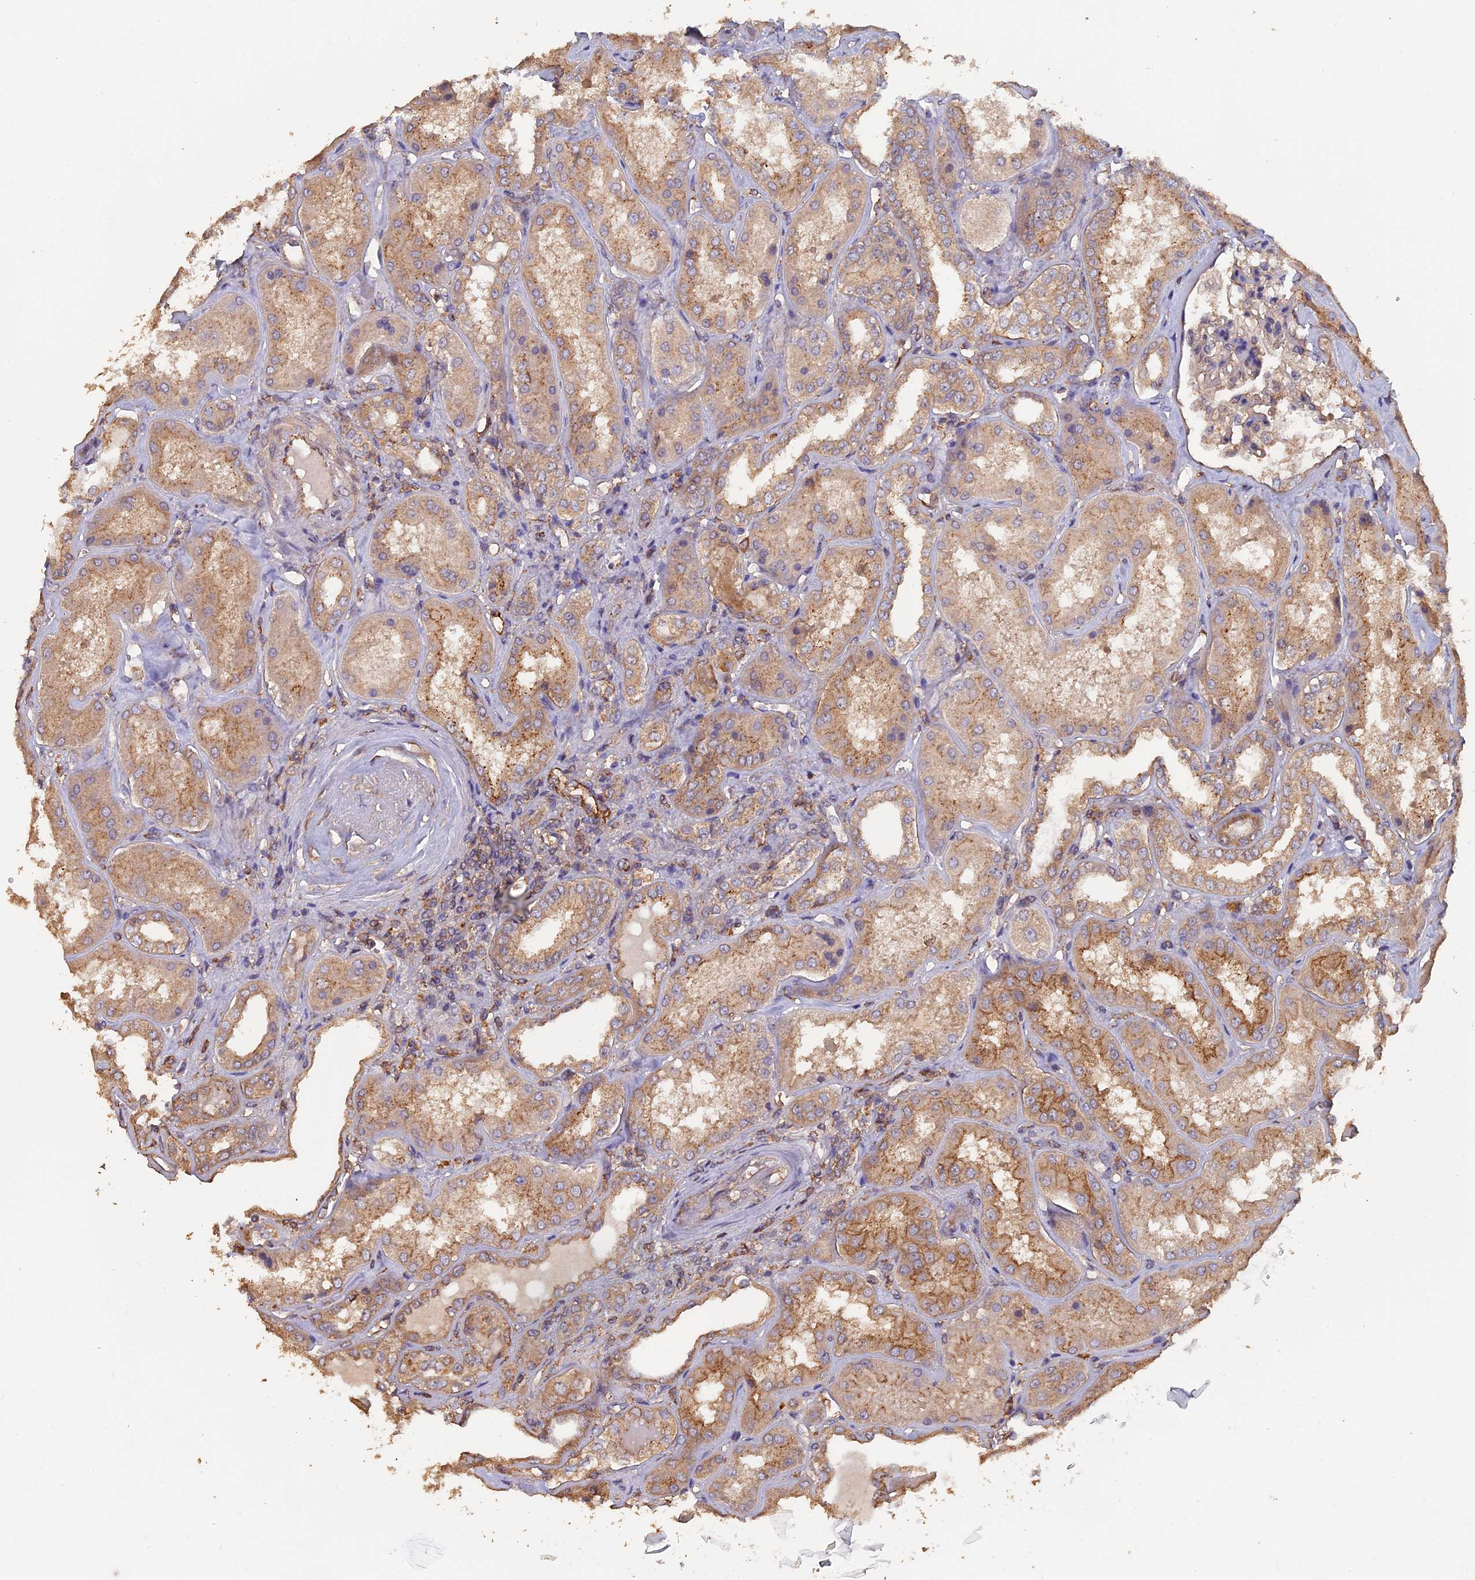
{"staining": {"intensity": "weak", "quantity": "25%-75%", "location": "cytoplasmic/membranous"}, "tissue": "kidney", "cell_type": "Cells in glomeruli", "image_type": "normal", "snomed": [{"axis": "morphology", "description": "Normal tissue, NOS"}, {"axis": "topography", "description": "Kidney"}], "caption": "The immunohistochemical stain labels weak cytoplasmic/membranous positivity in cells in glomeruli of unremarkable kidney. Ihc stains the protein in brown and the nuclei are stained blue.", "gene": "PIGQ", "patient": {"sex": "female", "age": 56}}